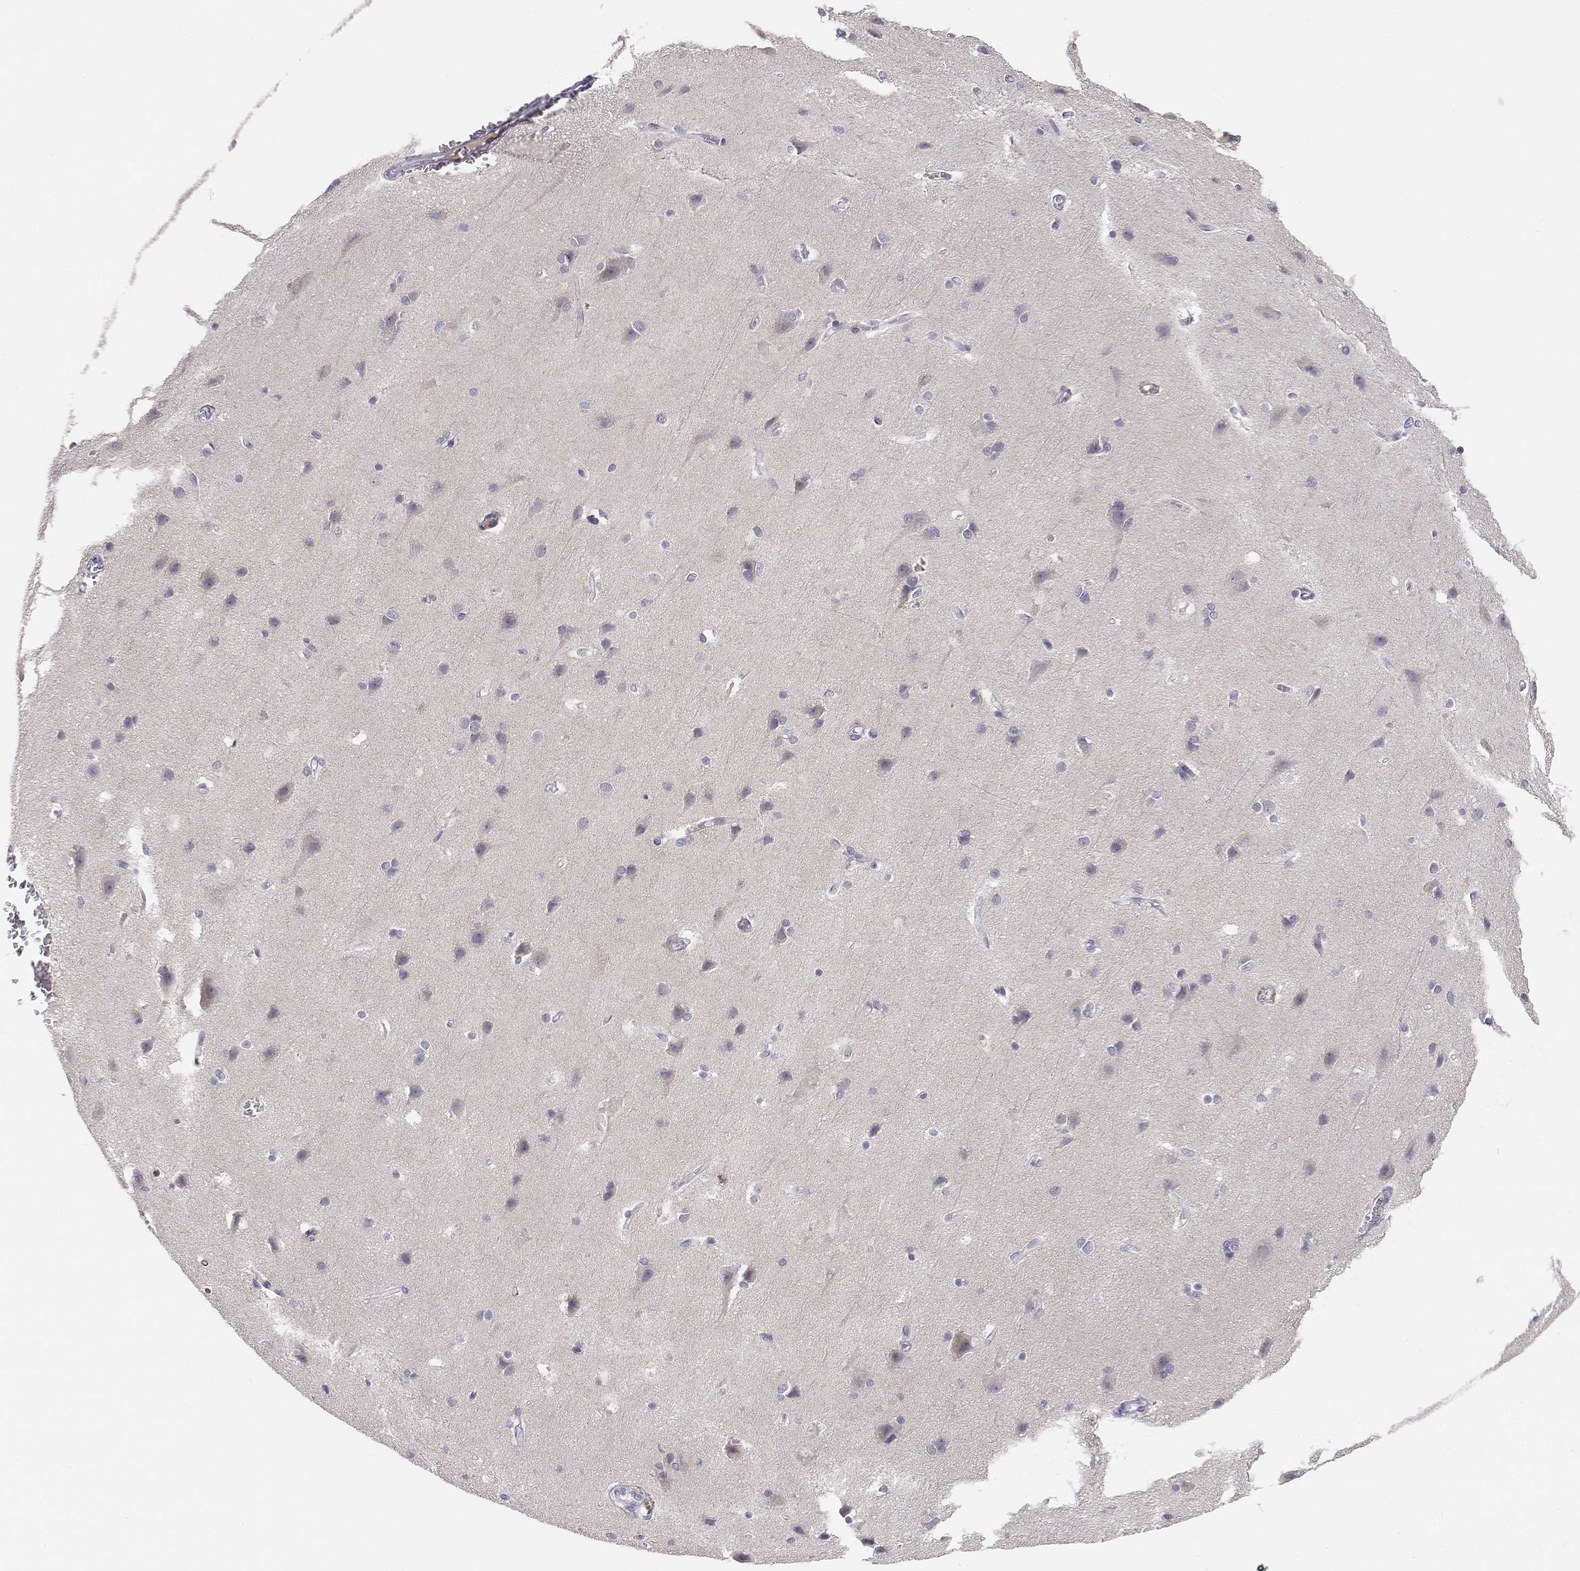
{"staining": {"intensity": "negative", "quantity": "none", "location": "none"}, "tissue": "cerebral cortex", "cell_type": "Endothelial cells", "image_type": "normal", "snomed": [{"axis": "morphology", "description": "Normal tissue, NOS"}, {"axis": "topography", "description": "Cerebral cortex"}], "caption": "Endothelial cells show no significant protein positivity in unremarkable cerebral cortex.", "gene": "ADA", "patient": {"sex": "male", "age": 37}}